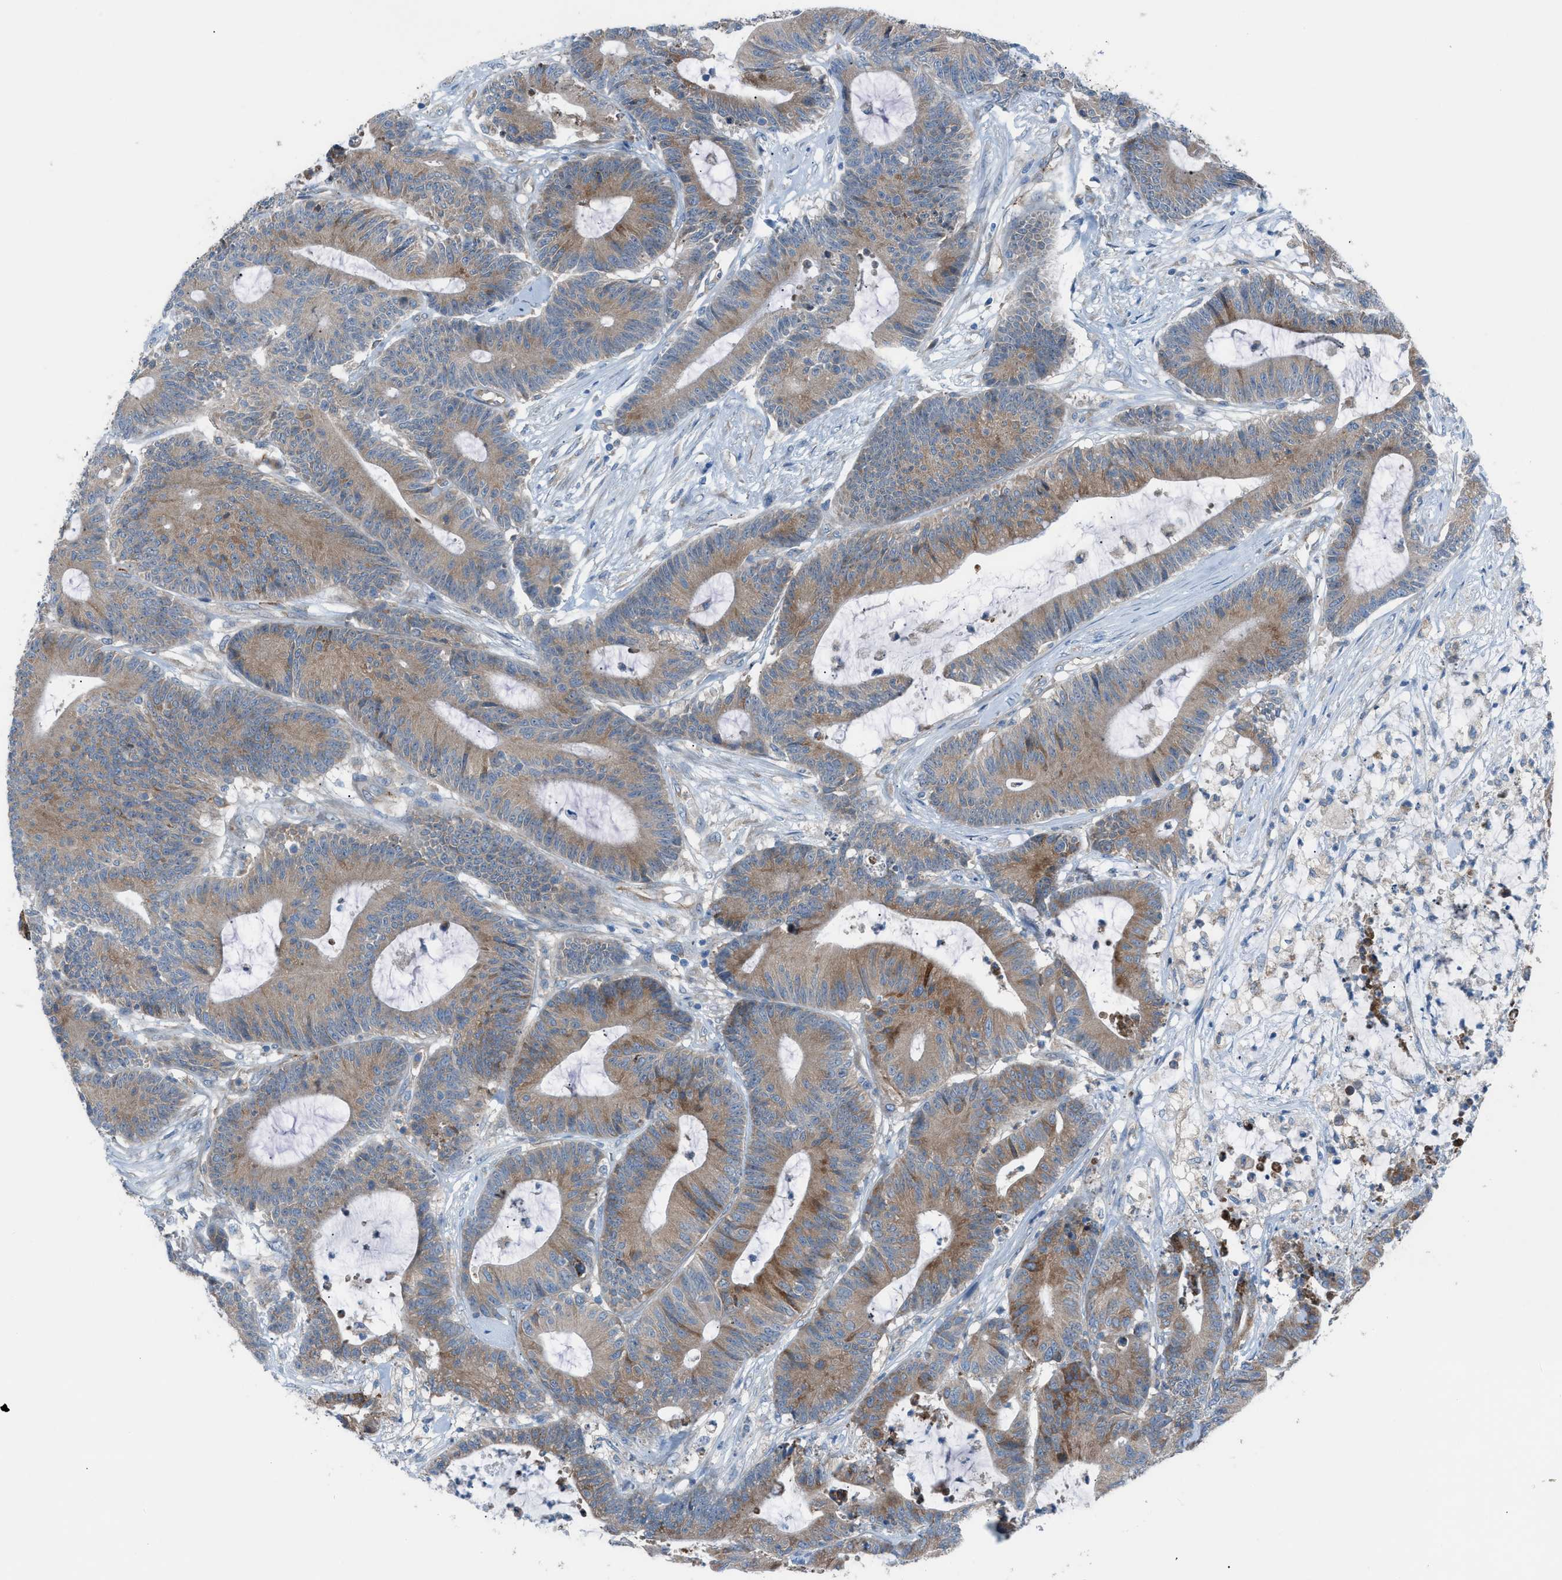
{"staining": {"intensity": "moderate", "quantity": ">75%", "location": "cytoplasmic/membranous"}, "tissue": "colorectal cancer", "cell_type": "Tumor cells", "image_type": "cancer", "snomed": [{"axis": "morphology", "description": "Adenocarcinoma, NOS"}, {"axis": "topography", "description": "Colon"}], "caption": "Brown immunohistochemical staining in human colorectal cancer reveals moderate cytoplasmic/membranous staining in about >75% of tumor cells.", "gene": "HEG1", "patient": {"sex": "female", "age": 84}}